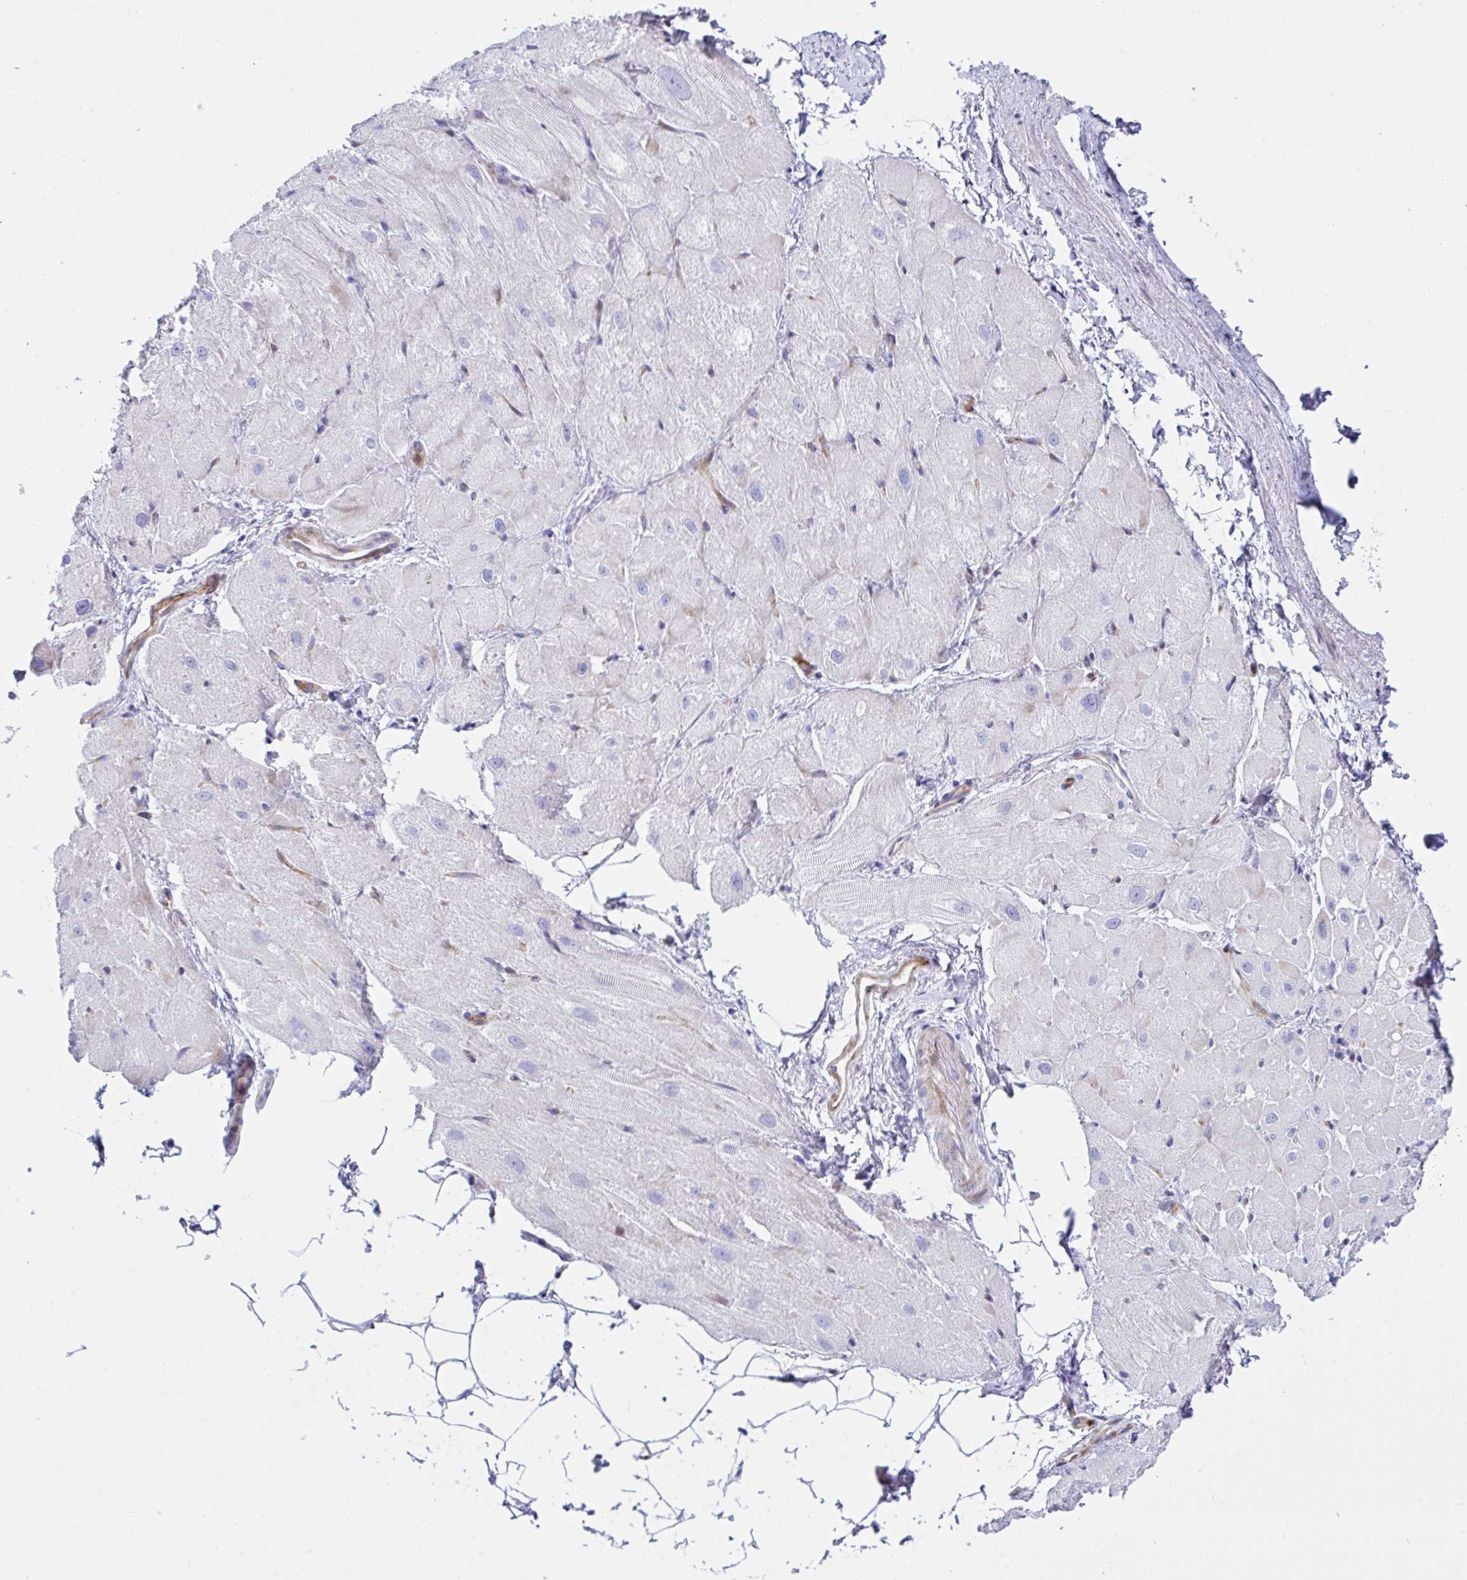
{"staining": {"intensity": "weak", "quantity": "25%-75%", "location": "cytoplasmic/membranous"}, "tissue": "heart muscle", "cell_type": "Cardiomyocytes", "image_type": "normal", "snomed": [{"axis": "morphology", "description": "Normal tissue, NOS"}, {"axis": "topography", "description": "Heart"}], "caption": "Cardiomyocytes show low levels of weak cytoplasmic/membranous staining in approximately 25%-75% of cells in benign human heart muscle.", "gene": "ZNF713", "patient": {"sex": "male", "age": 62}}